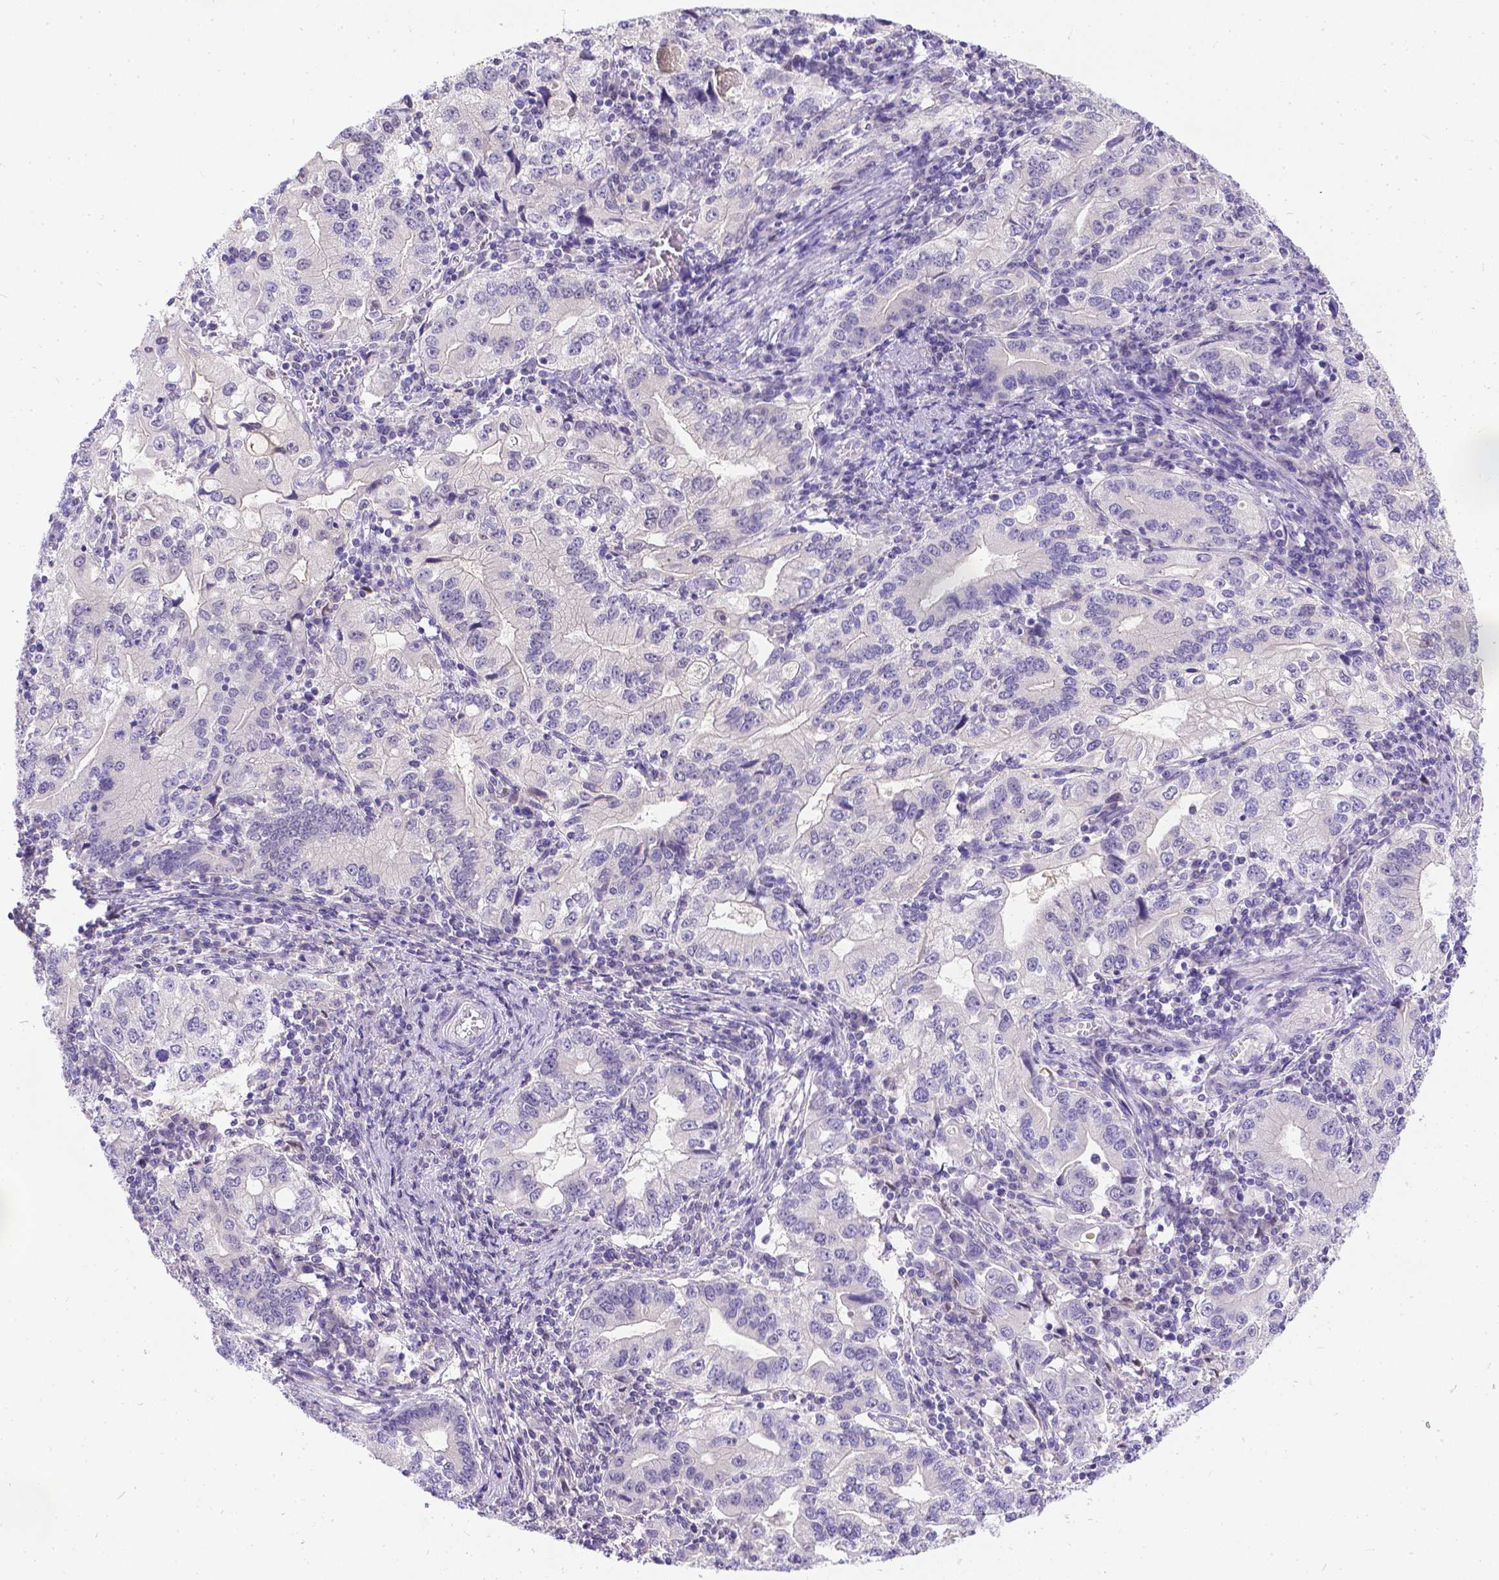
{"staining": {"intensity": "negative", "quantity": "none", "location": "none"}, "tissue": "stomach cancer", "cell_type": "Tumor cells", "image_type": "cancer", "snomed": [{"axis": "morphology", "description": "Adenocarcinoma, NOS"}, {"axis": "topography", "description": "Stomach, lower"}], "caption": "Tumor cells show no significant protein expression in adenocarcinoma (stomach). (Stains: DAB immunohistochemistry with hematoxylin counter stain, Microscopy: brightfield microscopy at high magnification).", "gene": "TTLL6", "patient": {"sex": "female", "age": 72}}